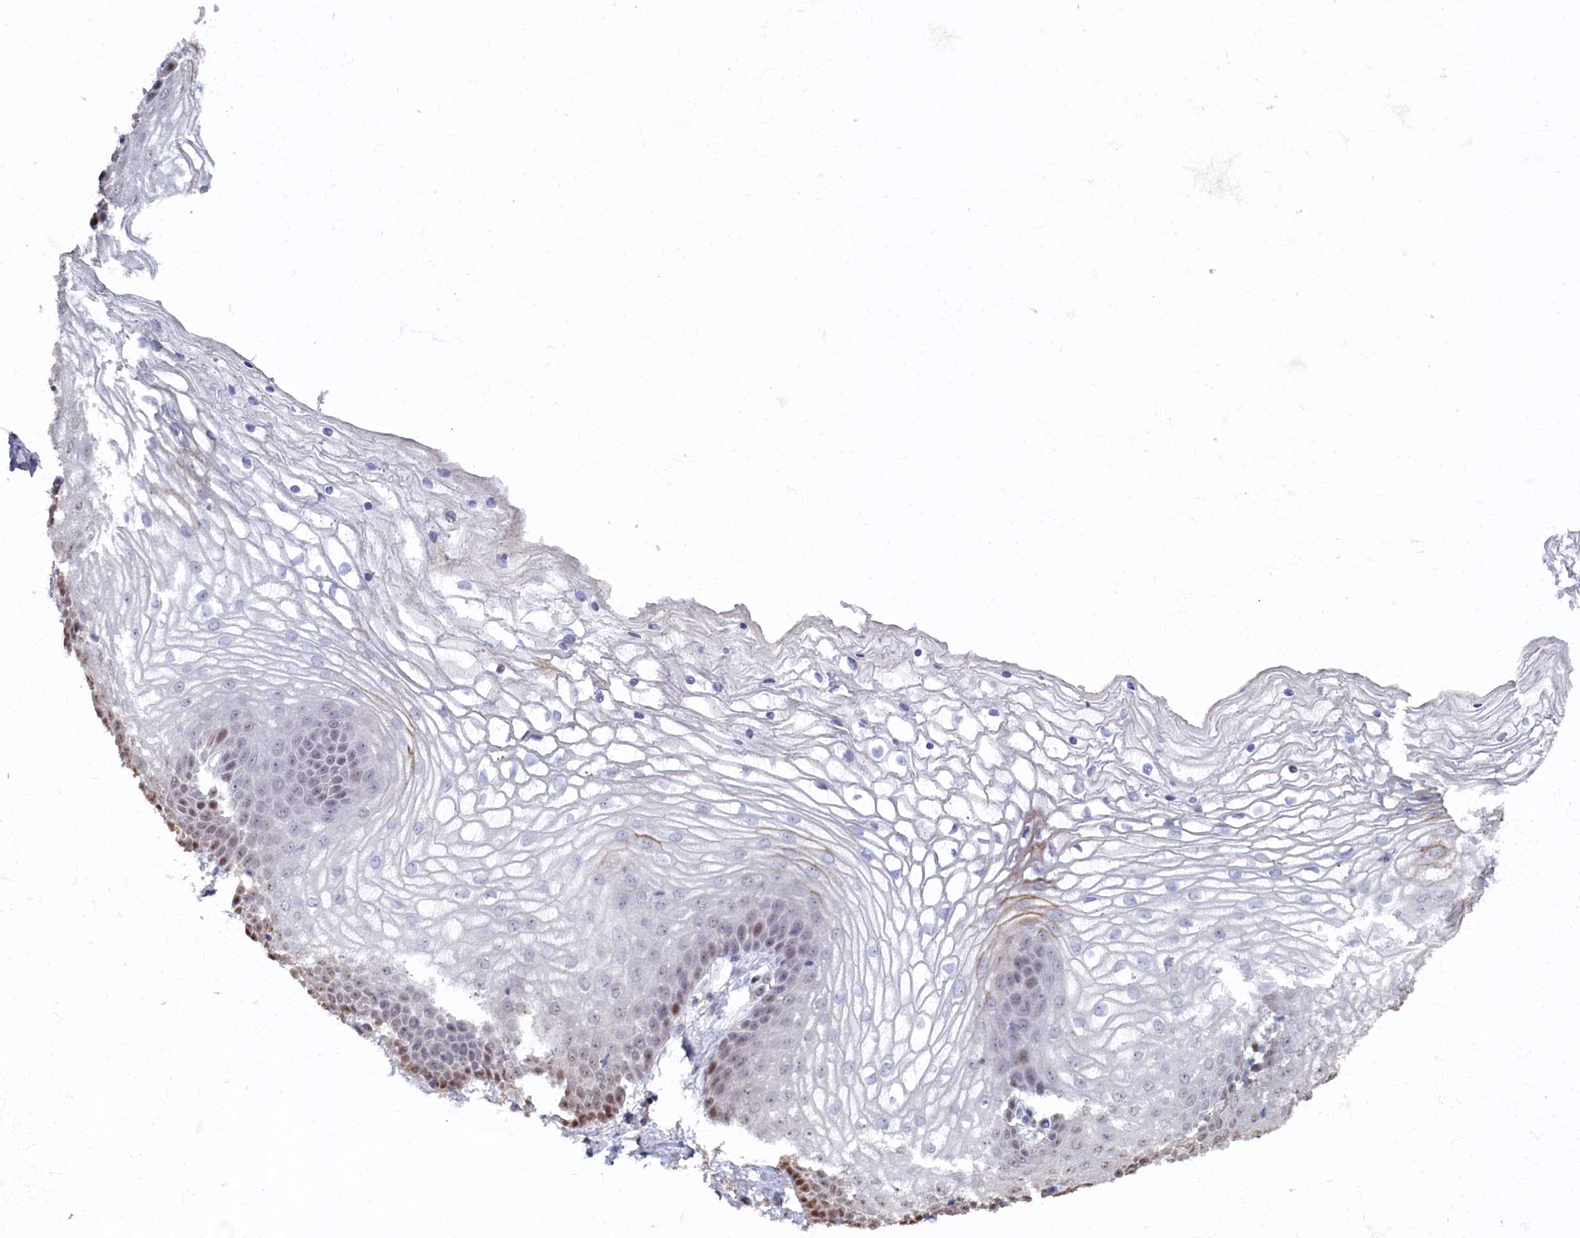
{"staining": {"intensity": "moderate", "quantity": "25%-75%", "location": "nuclear"}, "tissue": "vagina", "cell_type": "Squamous epithelial cells", "image_type": "normal", "snomed": [{"axis": "morphology", "description": "Normal tissue, NOS"}, {"axis": "topography", "description": "Vagina"}], "caption": "Squamous epithelial cells reveal medium levels of moderate nuclear expression in about 25%-75% of cells in benign human vagina.", "gene": "HUNK", "patient": {"sex": "female", "age": 68}}